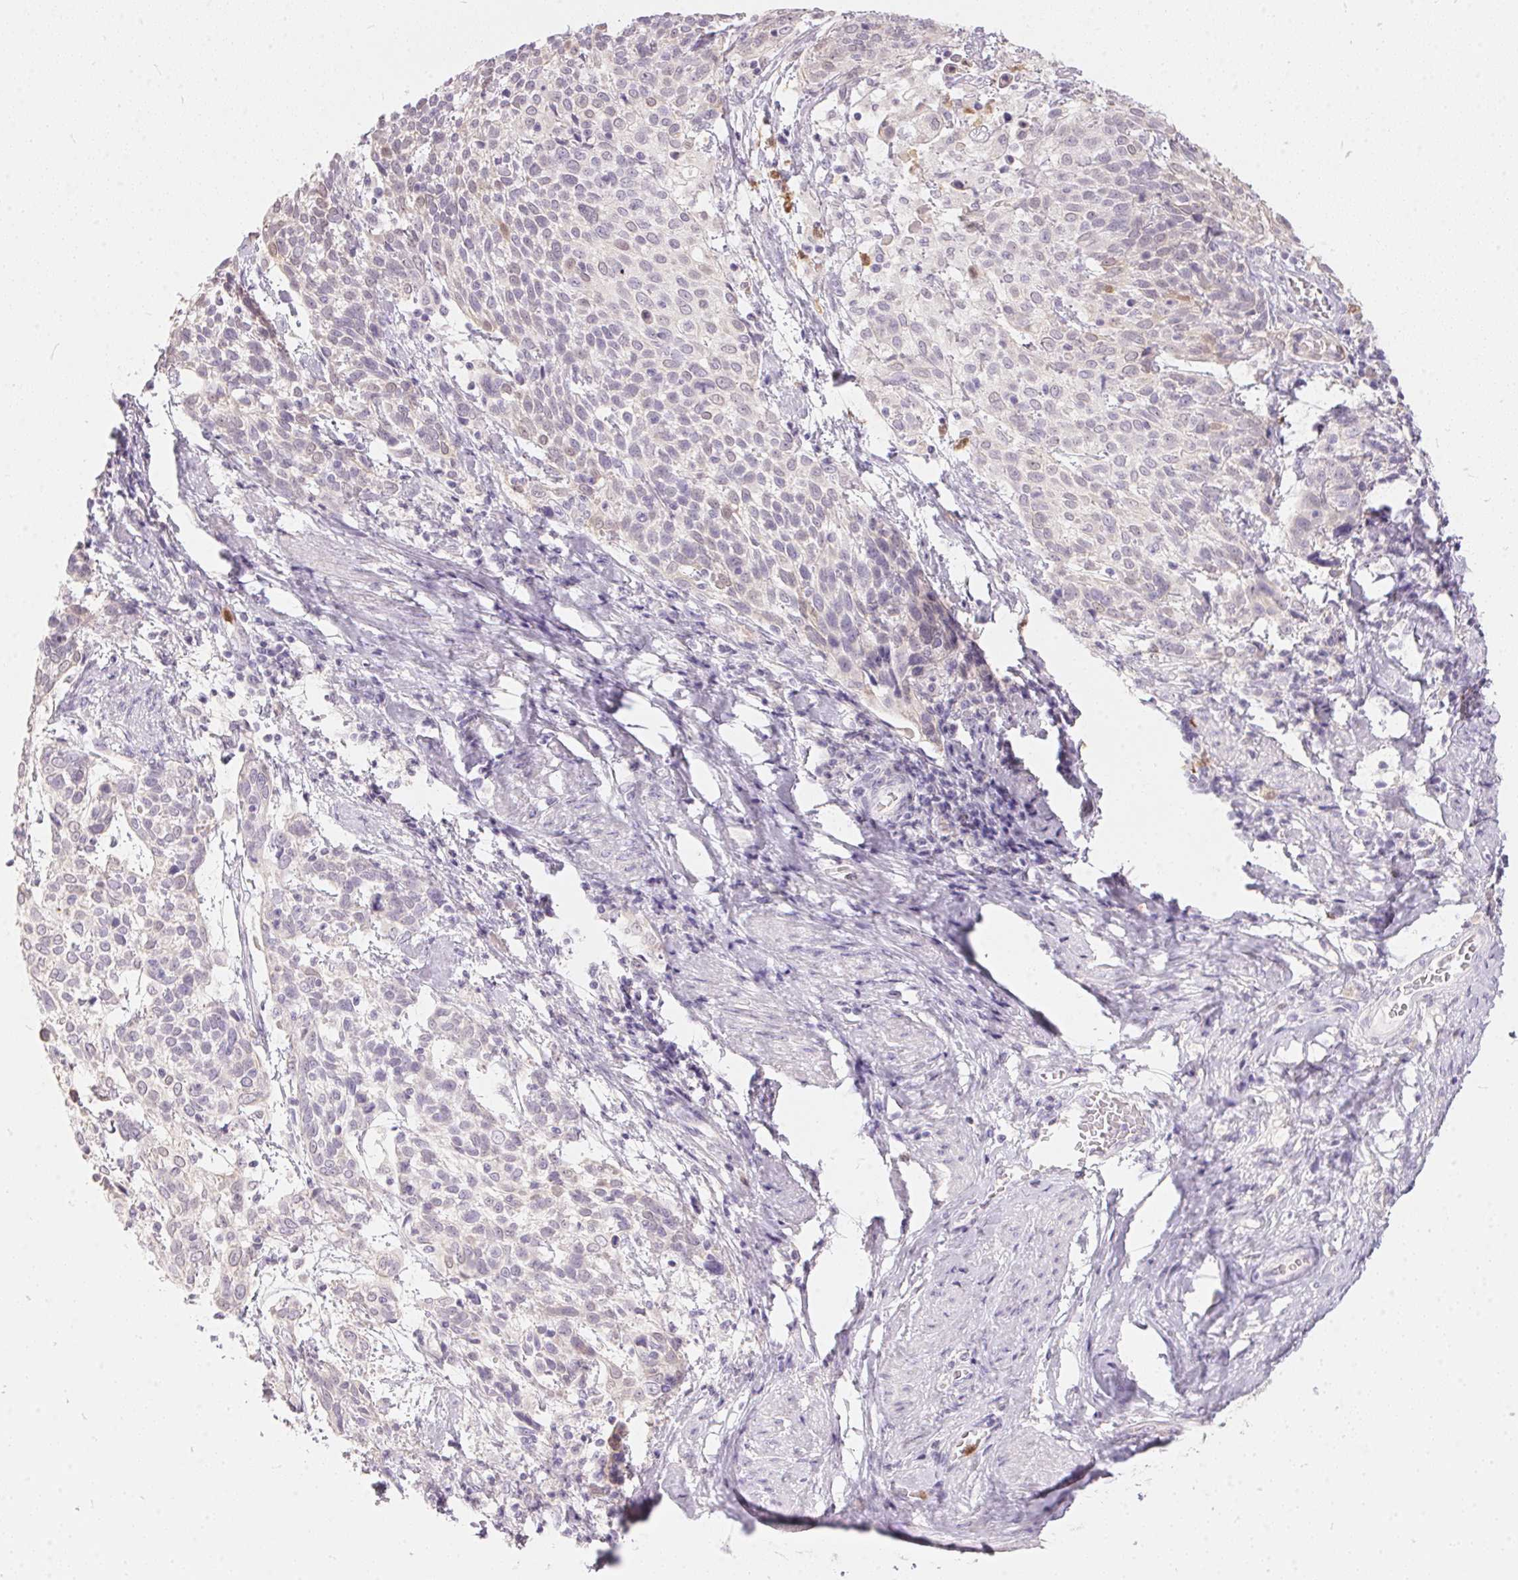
{"staining": {"intensity": "negative", "quantity": "none", "location": "none"}, "tissue": "cervical cancer", "cell_type": "Tumor cells", "image_type": "cancer", "snomed": [{"axis": "morphology", "description": "Squamous cell carcinoma, NOS"}, {"axis": "topography", "description": "Cervix"}], "caption": "Tumor cells show no significant protein expression in cervical cancer. (DAB immunohistochemistry (IHC) visualized using brightfield microscopy, high magnification).", "gene": "SERPINB1", "patient": {"sex": "female", "age": 61}}